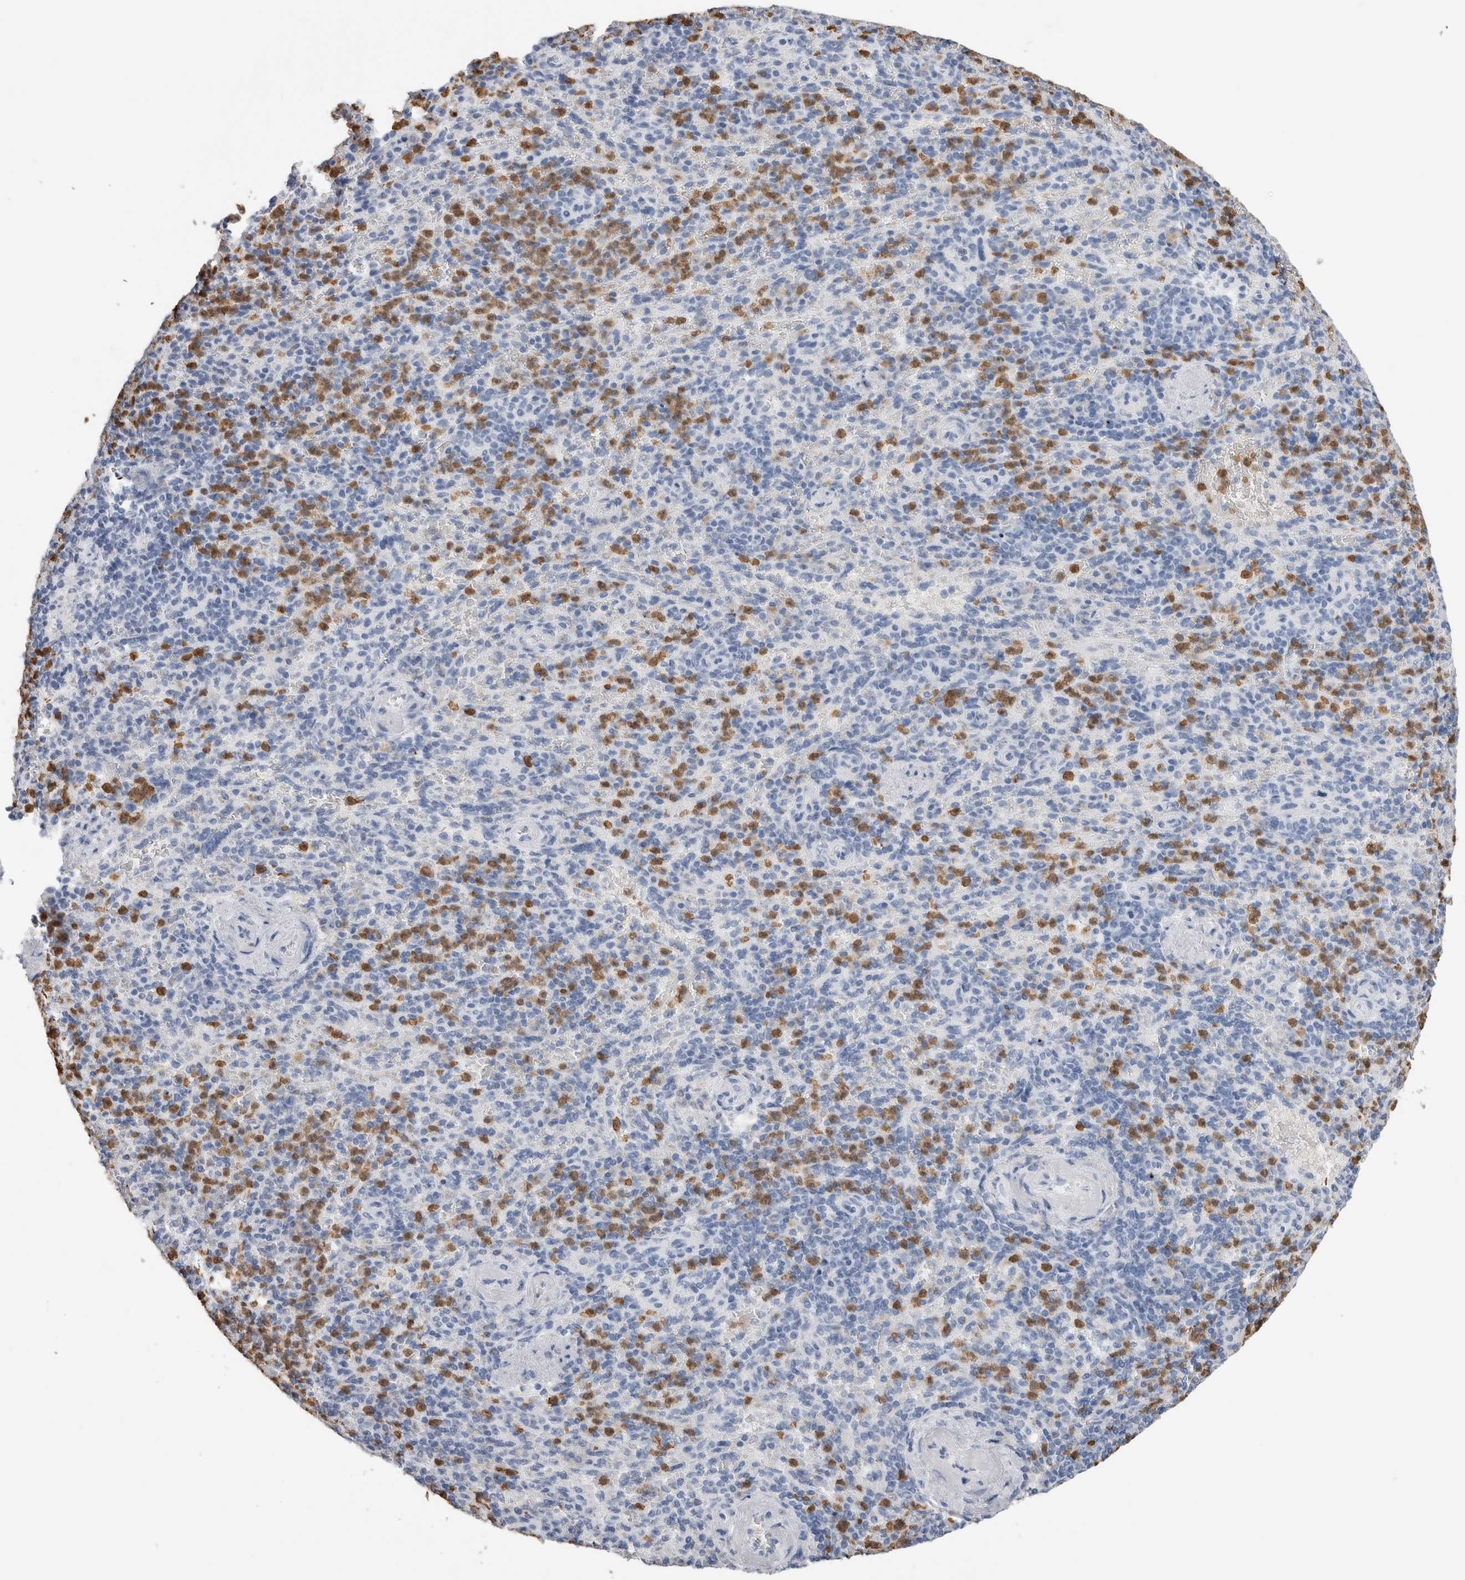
{"staining": {"intensity": "moderate", "quantity": "25%-75%", "location": "cytoplasmic/membranous,nuclear"}, "tissue": "spleen", "cell_type": "Cells in red pulp", "image_type": "normal", "snomed": [{"axis": "morphology", "description": "Normal tissue, NOS"}, {"axis": "topography", "description": "Spleen"}], "caption": "Immunohistochemistry (IHC) of normal spleen reveals medium levels of moderate cytoplasmic/membranous,nuclear expression in approximately 25%-75% of cells in red pulp. Using DAB (3,3'-diaminobenzidine) (brown) and hematoxylin (blue) stains, captured at high magnification using brightfield microscopy.", "gene": "S100A12", "patient": {"sex": "female", "age": 74}}